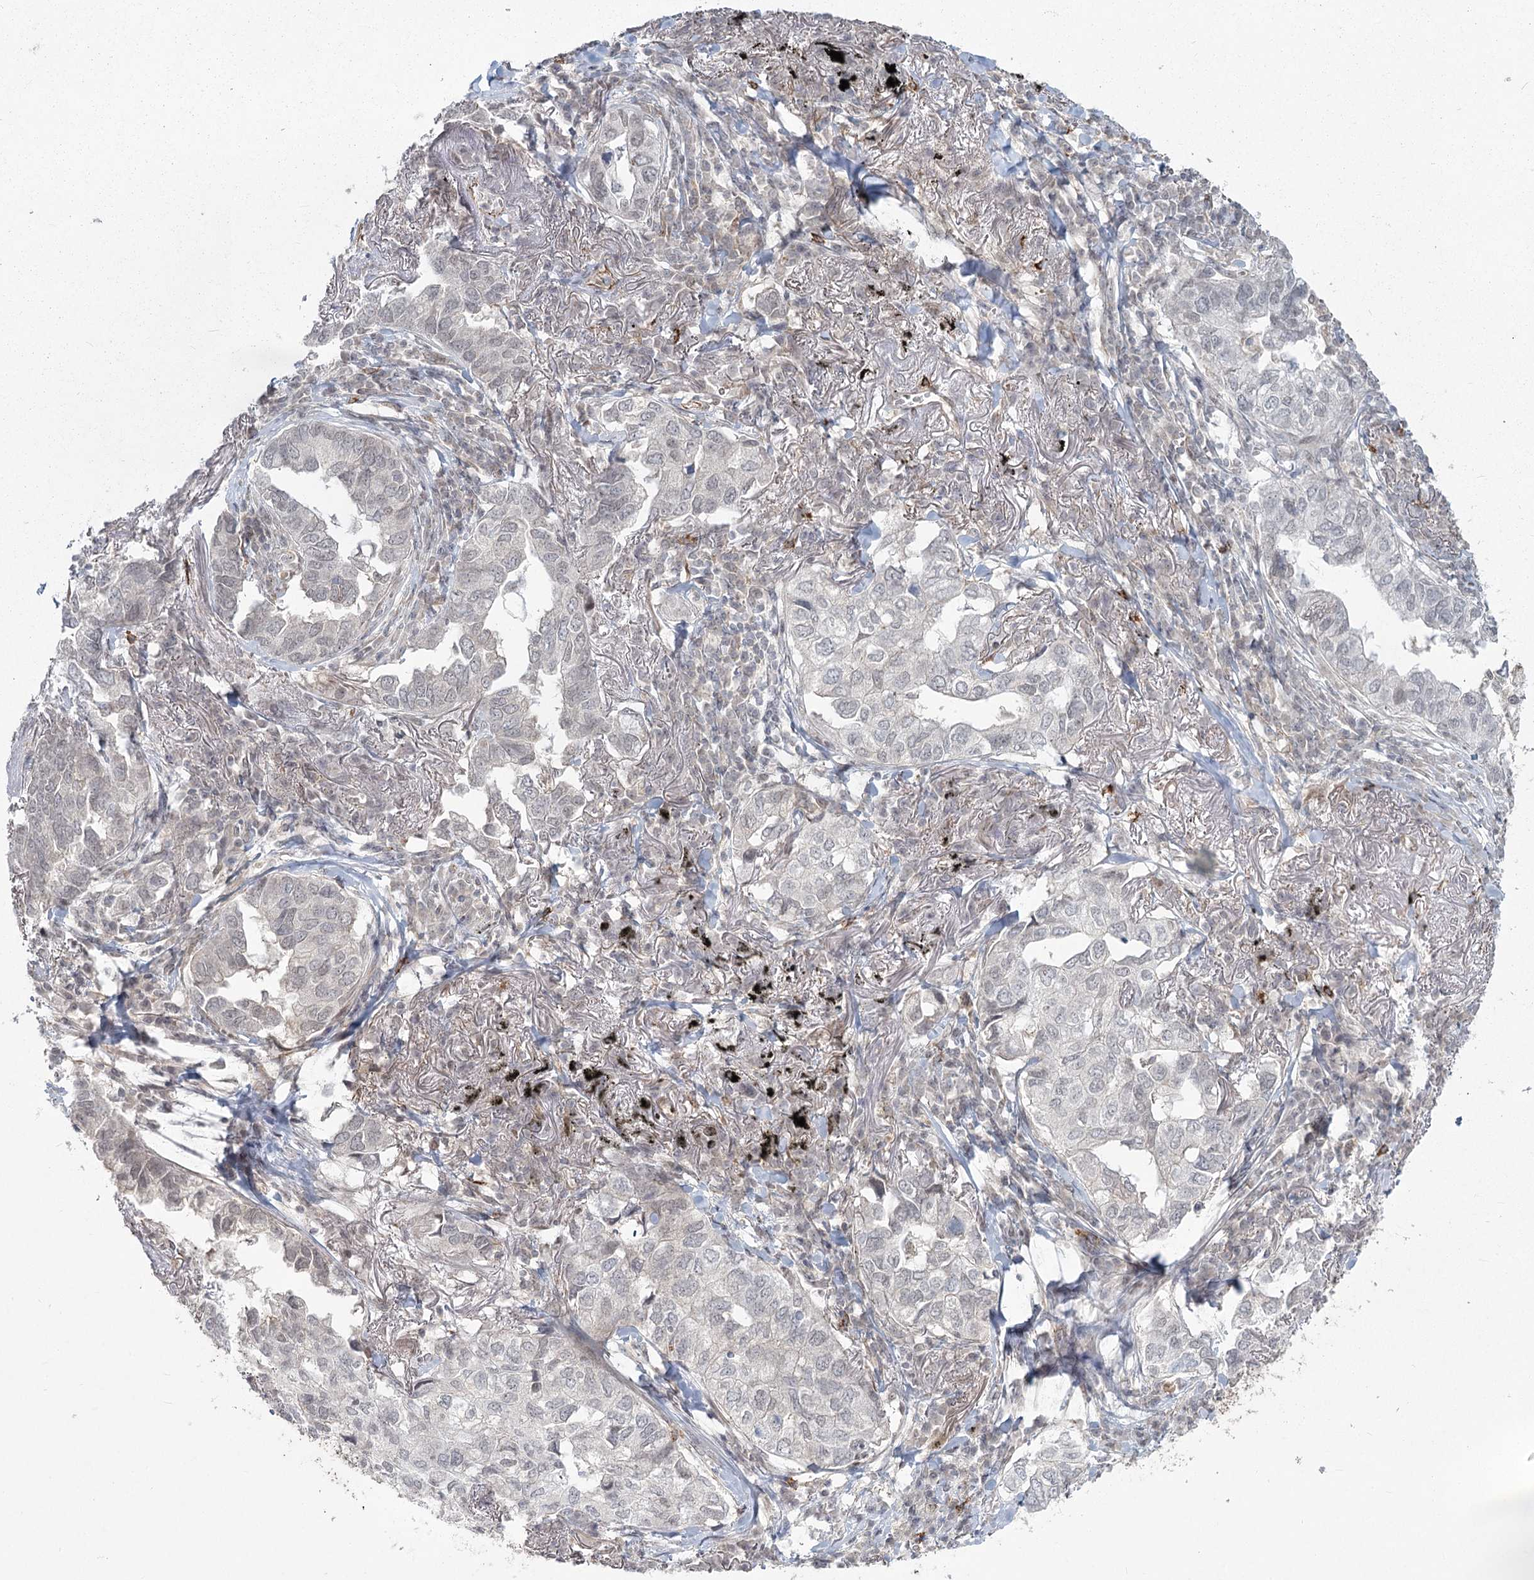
{"staining": {"intensity": "negative", "quantity": "none", "location": "none"}, "tissue": "lung cancer", "cell_type": "Tumor cells", "image_type": "cancer", "snomed": [{"axis": "morphology", "description": "Adenocarcinoma, NOS"}, {"axis": "topography", "description": "Lung"}], "caption": "Immunohistochemistry micrograph of neoplastic tissue: lung adenocarcinoma stained with DAB (3,3'-diaminobenzidine) exhibits no significant protein staining in tumor cells.", "gene": "AP2M1", "patient": {"sex": "male", "age": 65}}